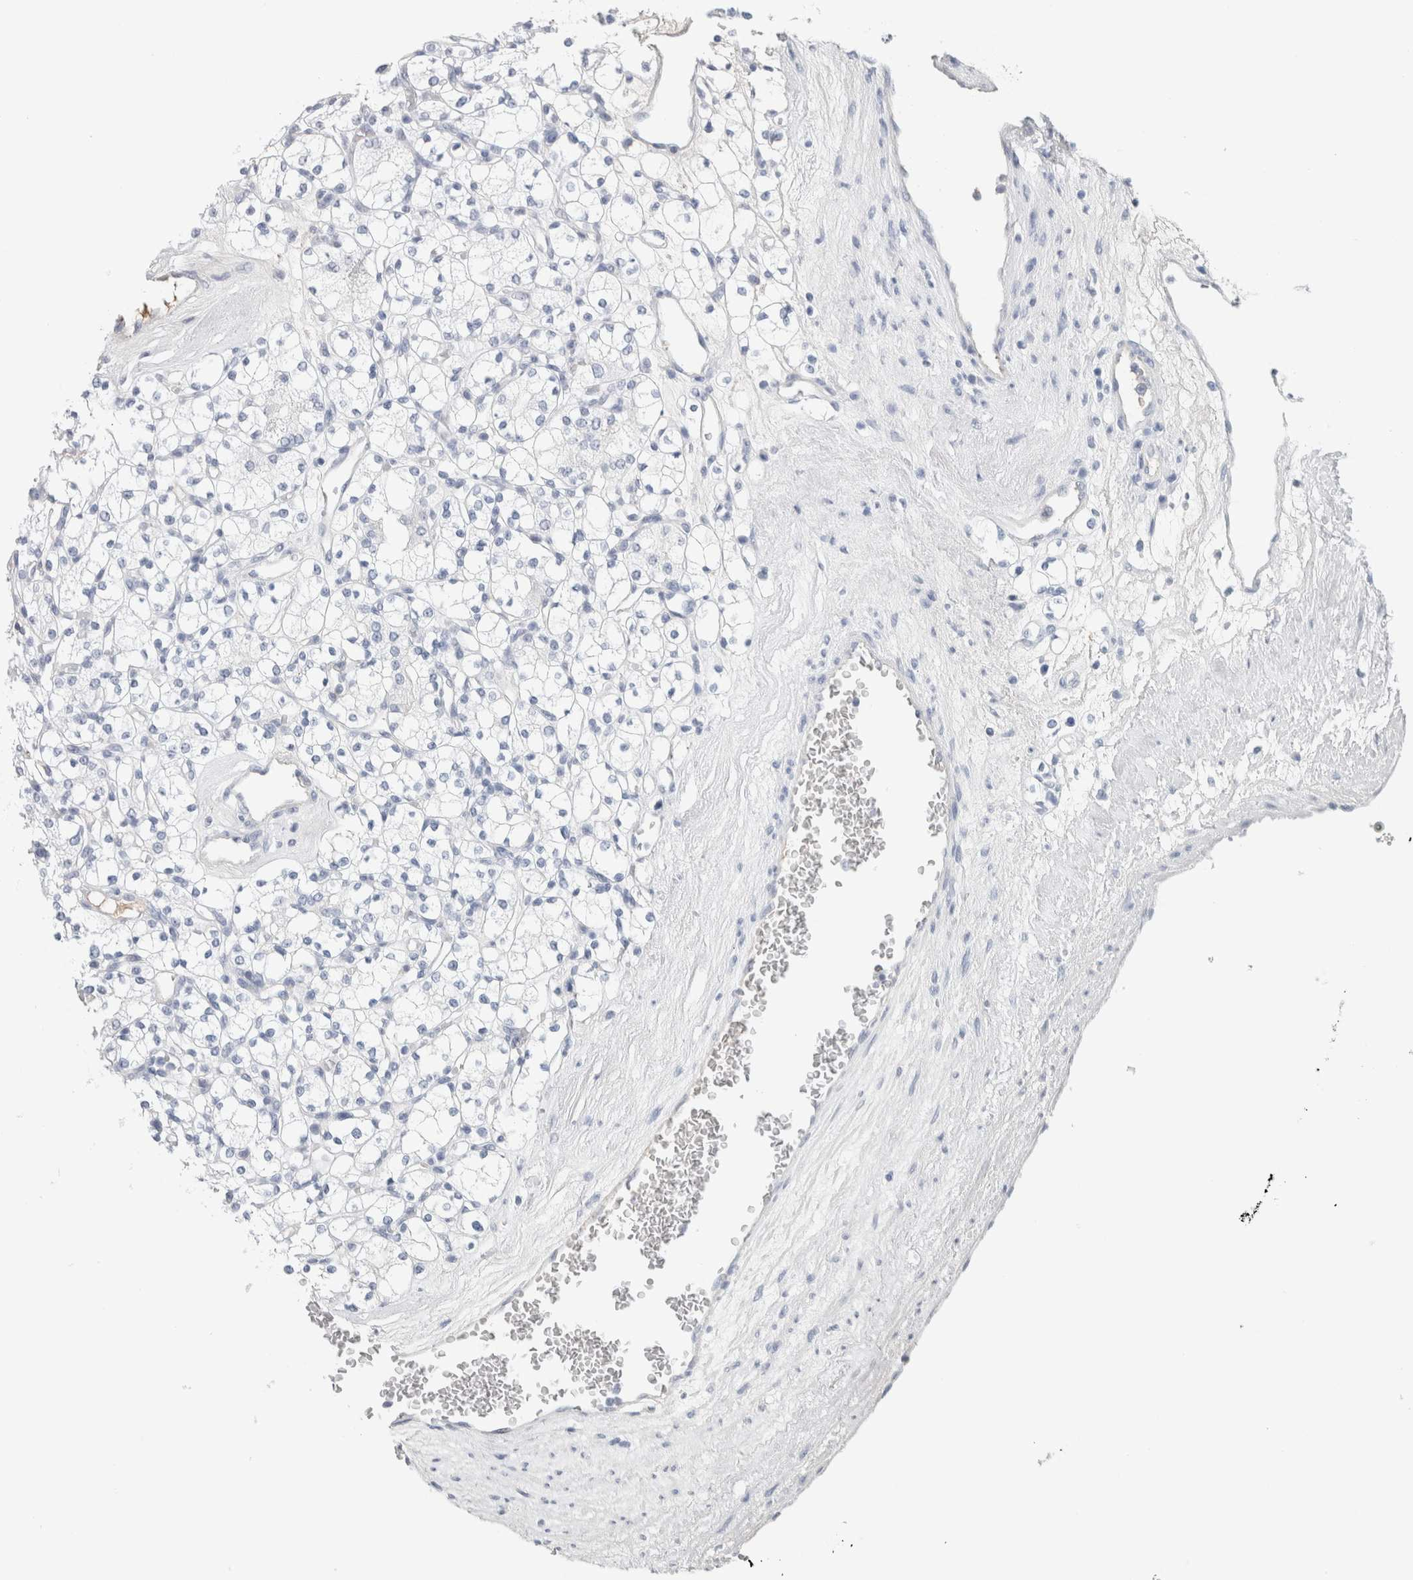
{"staining": {"intensity": "negative", "quantity": "none", "location": "none"}, "tissue": "renal cancer", "cell_type": "Tumor cells", "image_type": "cancer", "snomed": [{"axis": "morphology", "description": "Adenocarcinoma, NOS"}, {"axis": "topography", "description": "Kidney"}], "caption": "Renal adenocarcinoma was stained to show a protein in brown. There is no significant expression in tumor cells. (DAB (3,3'-diaminobenzidine) immunohistochemistry (IHC) with hematoxylin counter stain).", "gene": "IL6", "patient": {"sex": "male", "age": 77}}